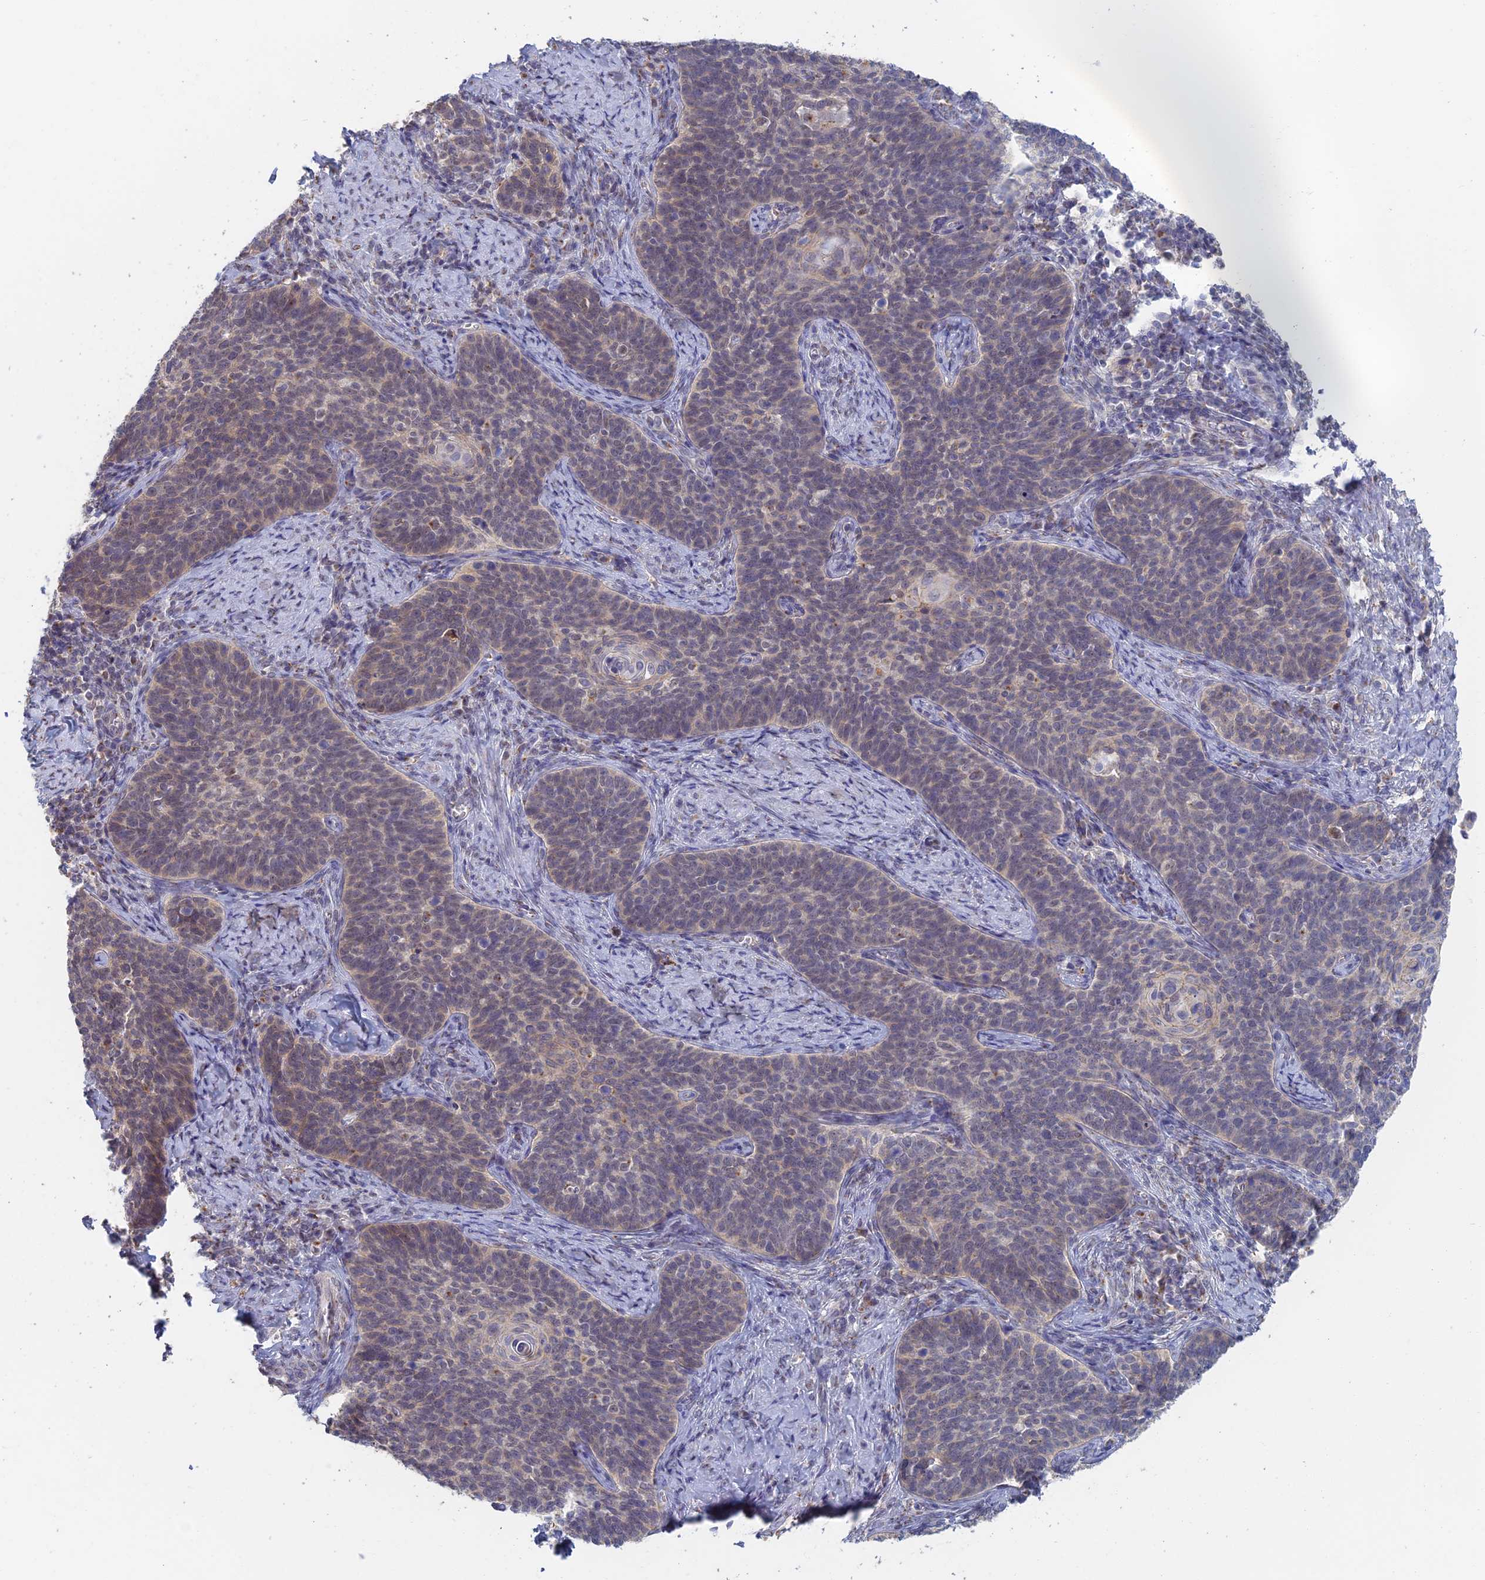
{"staining": {"intensity": "negative", "quantity": "none", "location": "none"}, "tissue": "cervical cancer", "cell_type": "Tumor cells", "image_type": "cancer", "snomed": [{"axis": "morphology", "description": "Normal tissue, NOS"}, {"axis": "morphology", "description": "Squamous cell carcinoma, NOS"}, {"axis": "topography", "description": "Cervix"}], "caption": "This histopathology image is of cervical cancer stained with immunohistochemistry to label a protein in brown with the nuclei are counter-stained blue. There is no positivity in tumor cells. The staining is performed using DAB brown chromogen with nuclei counter-stained in using hematoxylin.", "gene": "GPATCH1", "patient": {"sex": "female", "age": 39}}